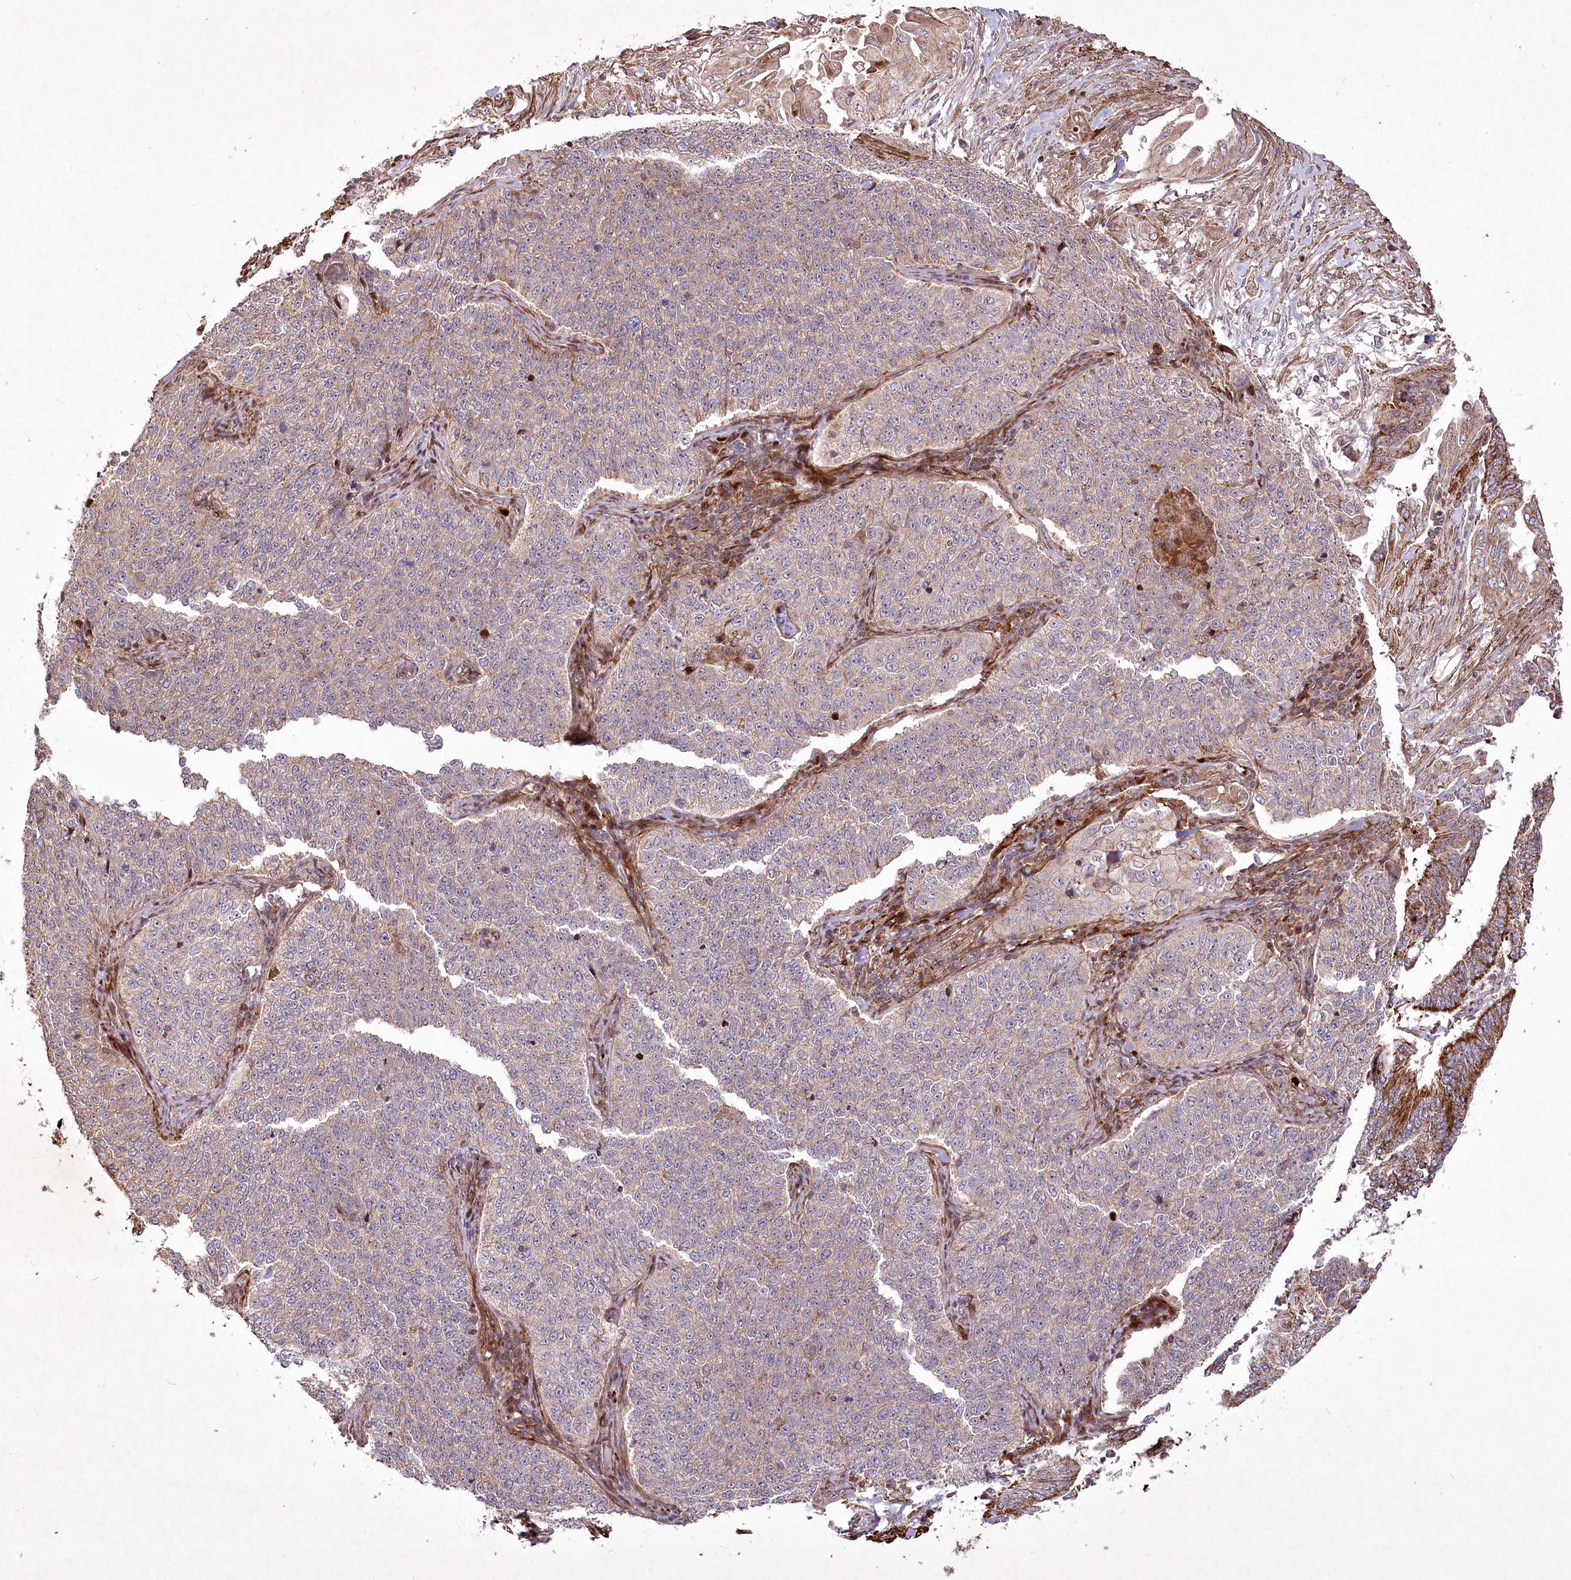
{"staining": {"intensity": "negative", "quantity": "none", "location": "none"}, "tissue": "cervical cancer", "cell_type": "Tumor cells", "image_type": "cancer", "snomed": [{"axis": "morphology", "description": "Squamous cell carcinoma, NOS"}, {"axis": "topography", "description": "Cervix"}], "caption": "Tumor cells show no significant protein staining in cervical cancer (squamous cell carcinoma).", "gene": "PSTK", "patient": {"sex": "female", "age": 35}}